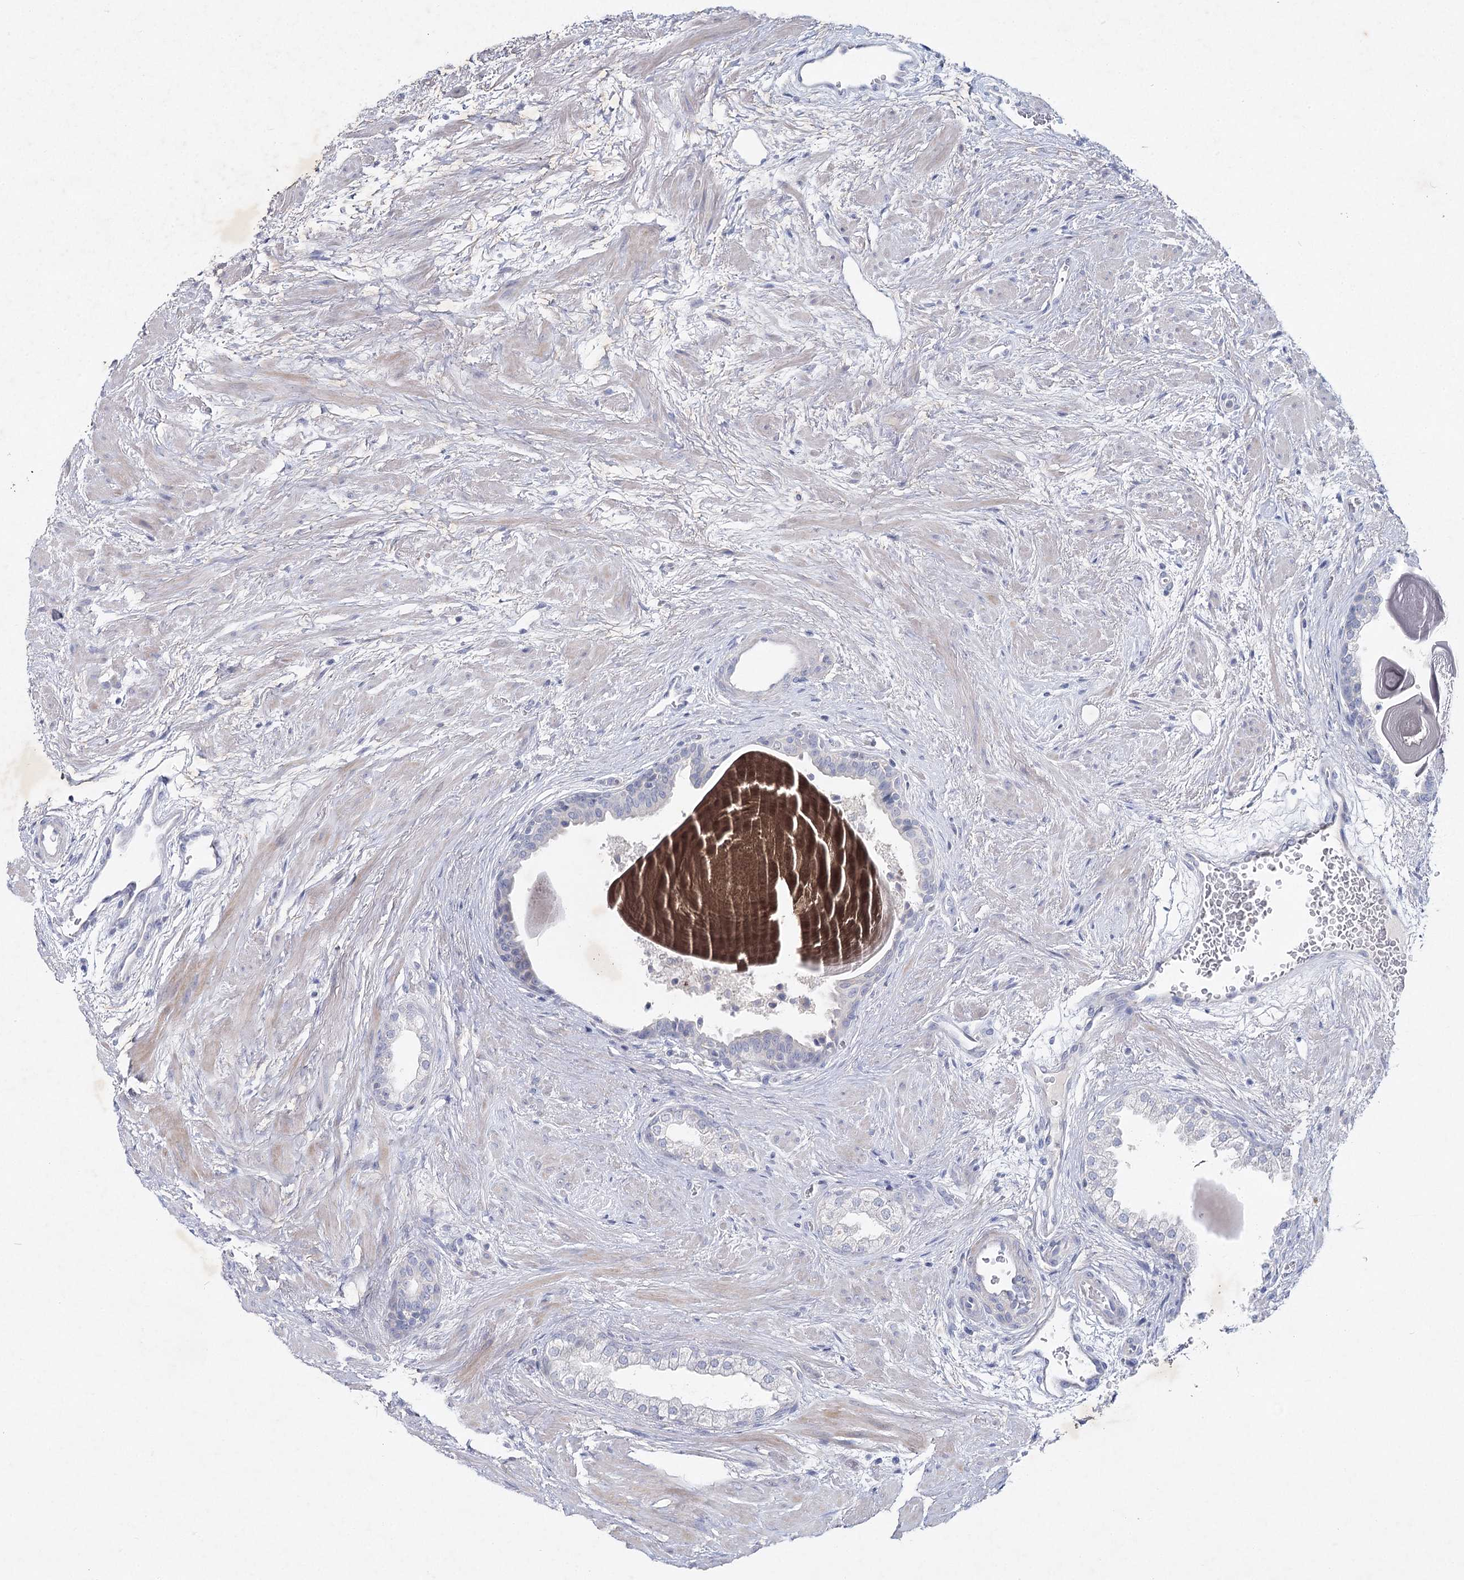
{"staining": {"intensity": "negative", "quantity": "none", "location": "none"}, "tissue": "prostate", "cell_type": "Glandular cells", "image_type": "normal", "snomed": [{"axis": "morphology", "description": "Normal tissue, NOS"}, {"axis": "topography", "description": "Prostate"}], "caption": "Human prostate stained for a protein using immunohistochemistry demonstrates no staining in glandular cells.", "gene": "MAP3K13", "patient": {"sex": "male", "age": 48}}